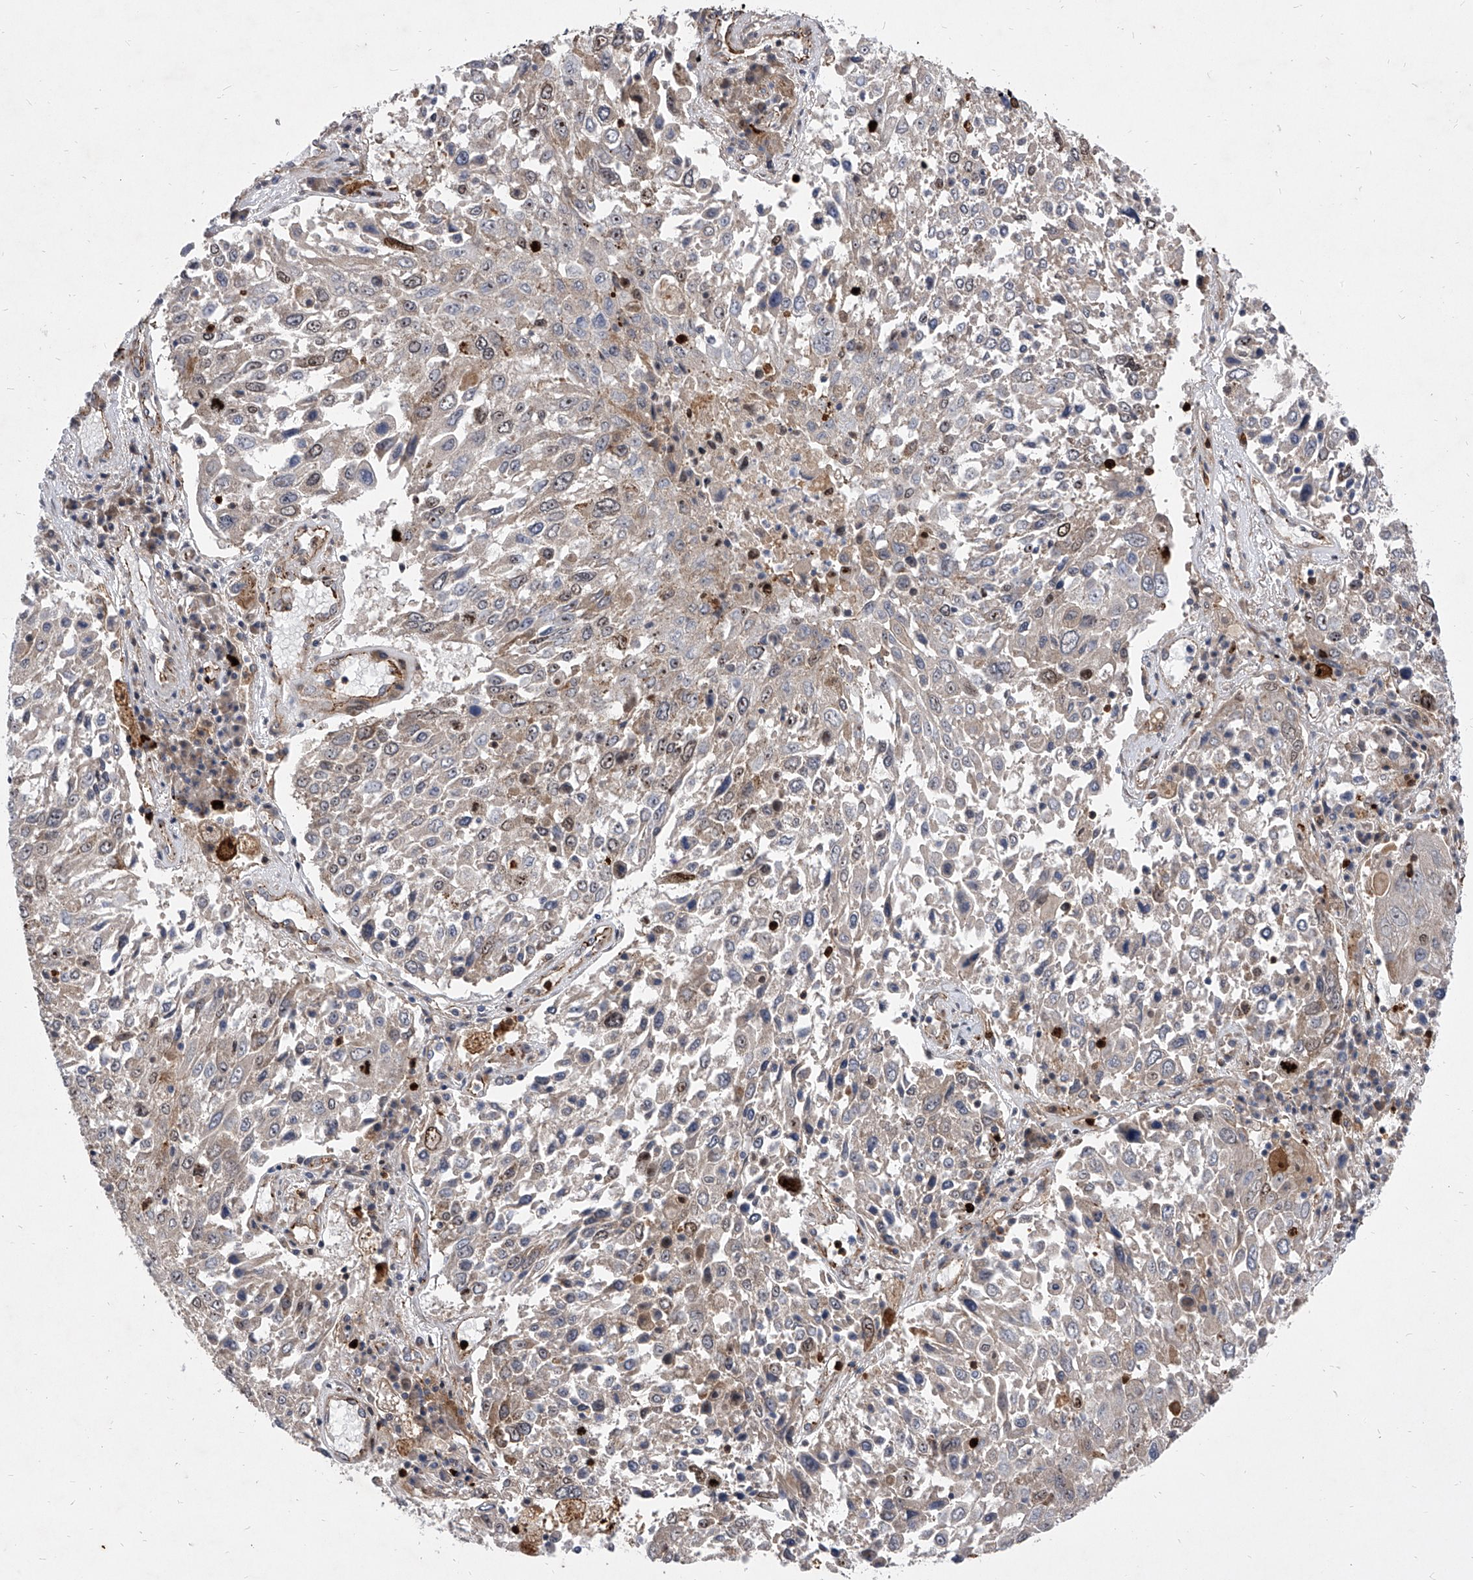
{"staining": {"intensity": "weak", "quantity": "<25%", "location": "cytoplasmic/membranous,nuclear"}, "tissue": "lung cancer", "cell_type": "Tumor cells", "image_type": "cancer", "snomed": [{"axis": "morphology", "description": "Squamous cell carcinoma, NOS"}, {"axis": "topography", "description": "Lung"}], "caption": "Human lung cancer (squamous cell carcinoma) stained for a protein using immunohistochemistry reveals no staining in tumor cells.", "gene": "MINDY4", "patient": {"sex": "male", "age": 65}}